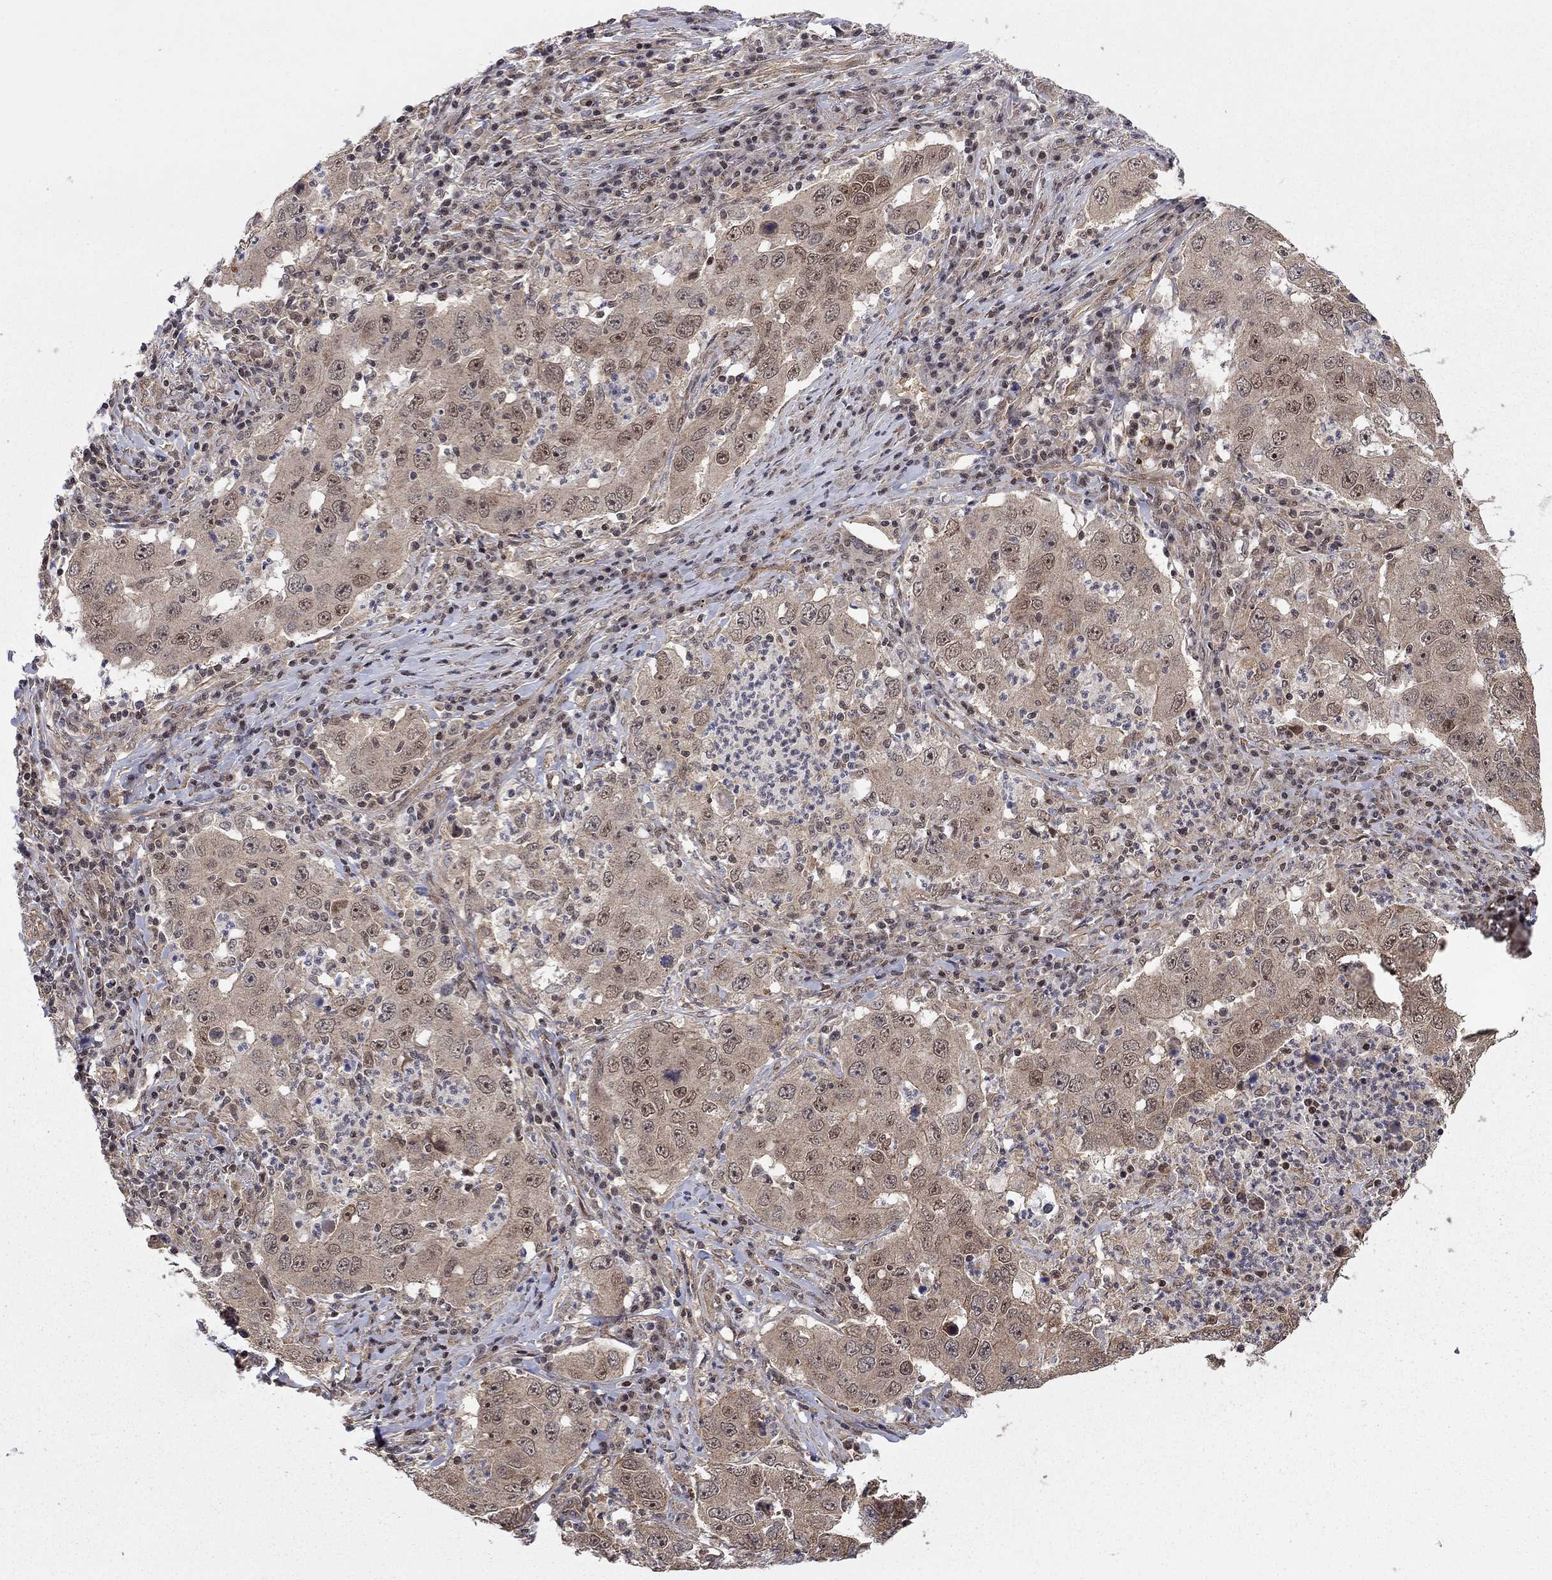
{"staining": {"intensity": "moderate", "quantity": "25%-75%", "location": "cytoplasmic/membranous,nuclear"}, "tissue": "lung cancer", "cell_type": "Tumor cells", "image_type": "cancer", "snomed": [{"axis": "morphology", "description": "Adenocarcinoma, NOS"}, {"axis": "topography", "description": "Lung"}], "caption": "Lung cancer was stained to show a protein in brown. There is medium levels of moderate cytoplasmic/membranous and nuclear staining in approximately 25%-75% of tumor cells.", "gene": "TDP1", "patient": {"sex": "male", "age": 73}}